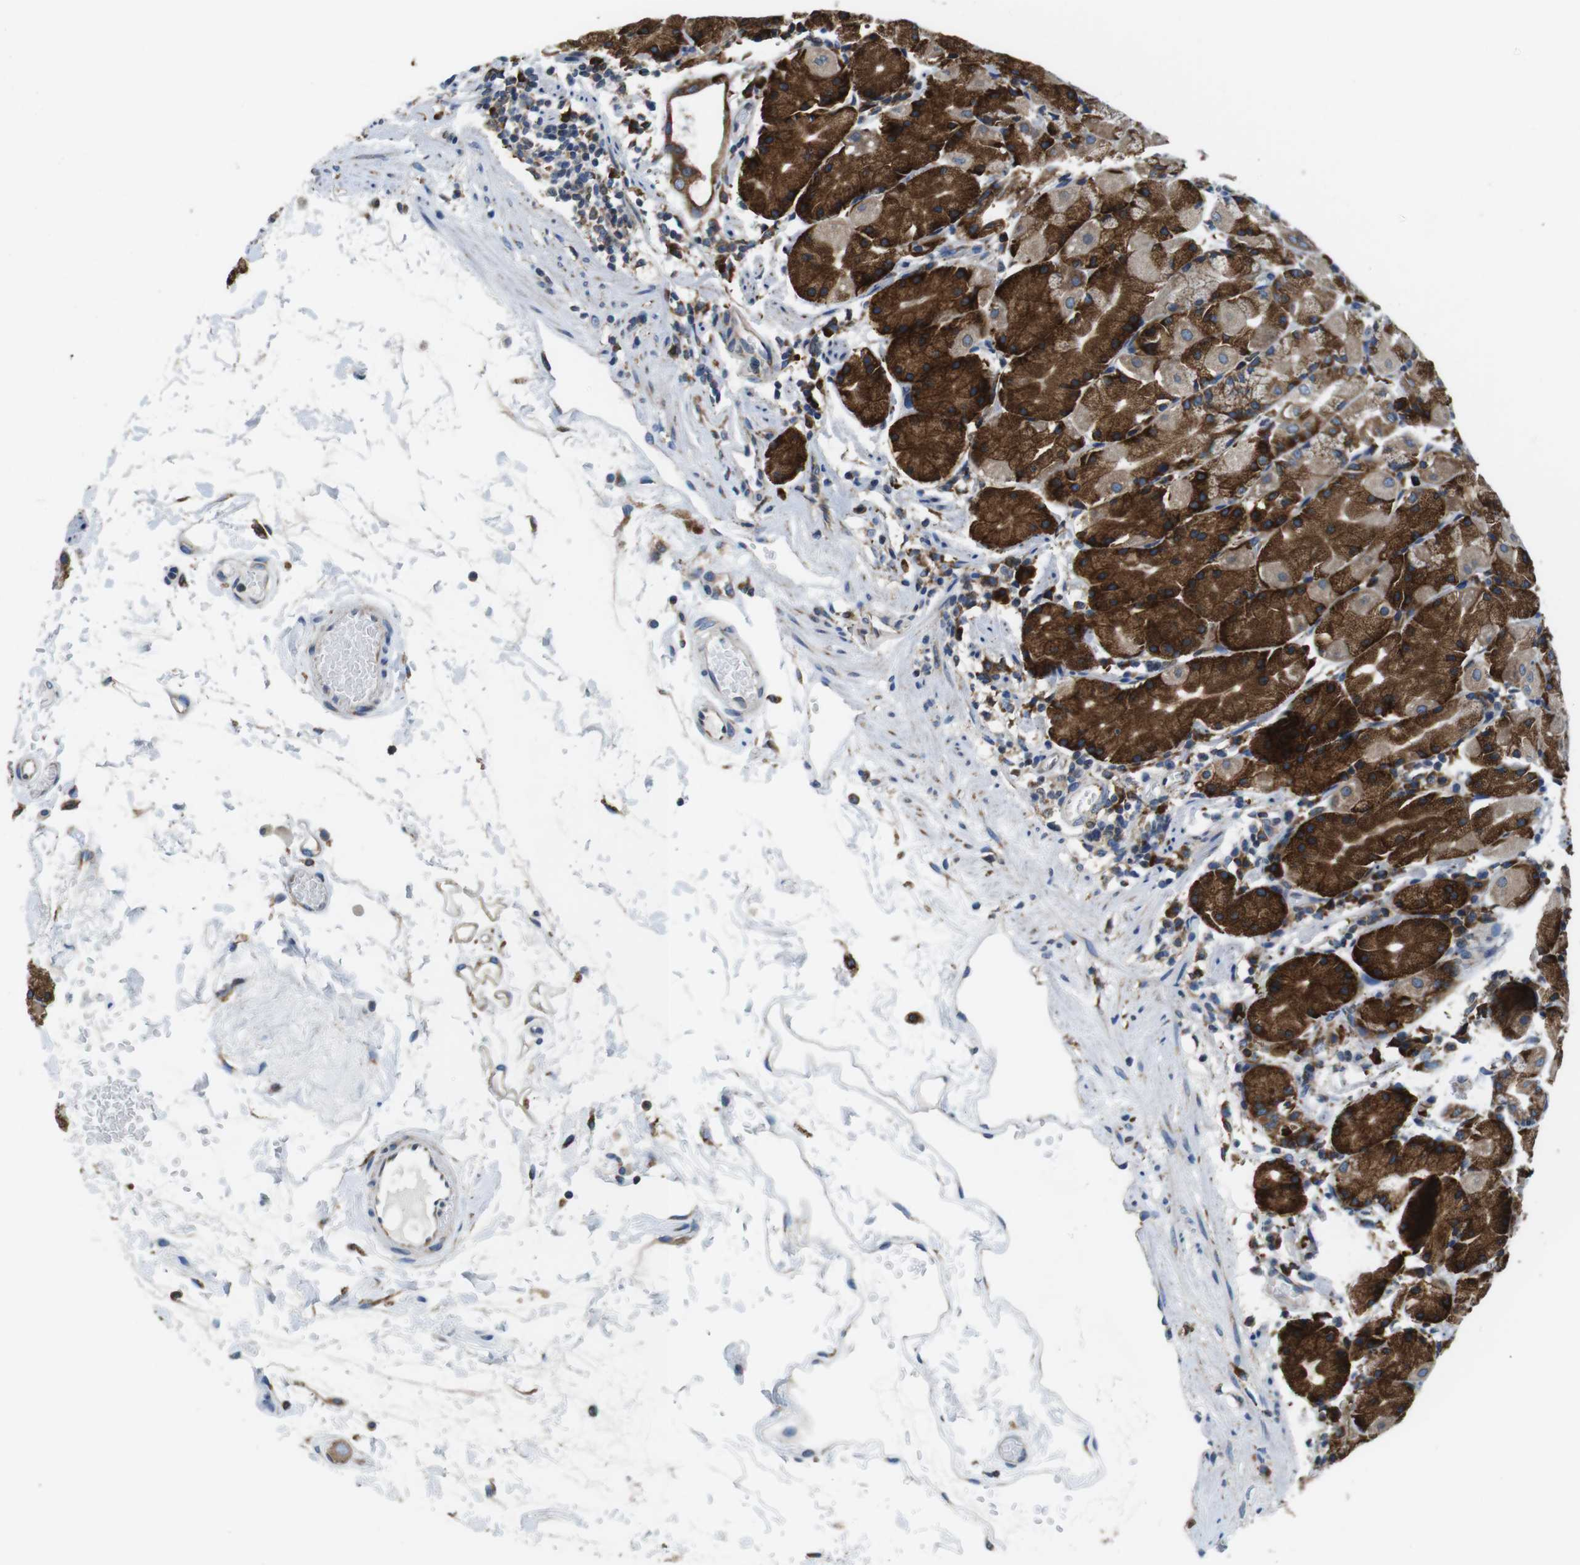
{"staining": {"intensity": "strong", "quantity": ">75%", "location": "cytoplasmic/membranous"}, "tissue": "stomach", "cell_type": "Glandular cells", "image_type": "normal", "snomed": [{"axis": "morphology", "description": "Normal tissue, NOS"}, {"axis": "topography", "description": "Stomach"}, {"axis": "topography", "description": "Stomach, lower"}], "caption": "Immunohistochemical staining of normal human stomach exhibits >75% levels of strong cytoplasmic/membranous protein staining in about >75% of glandular cells. The staining is performed using DAB brown chromogen to label protein expression. The nuclei are counter-stained blue using hematoxylin.", "gene": "UGGT1", "patient": {"sex": "female", "age": 75}}